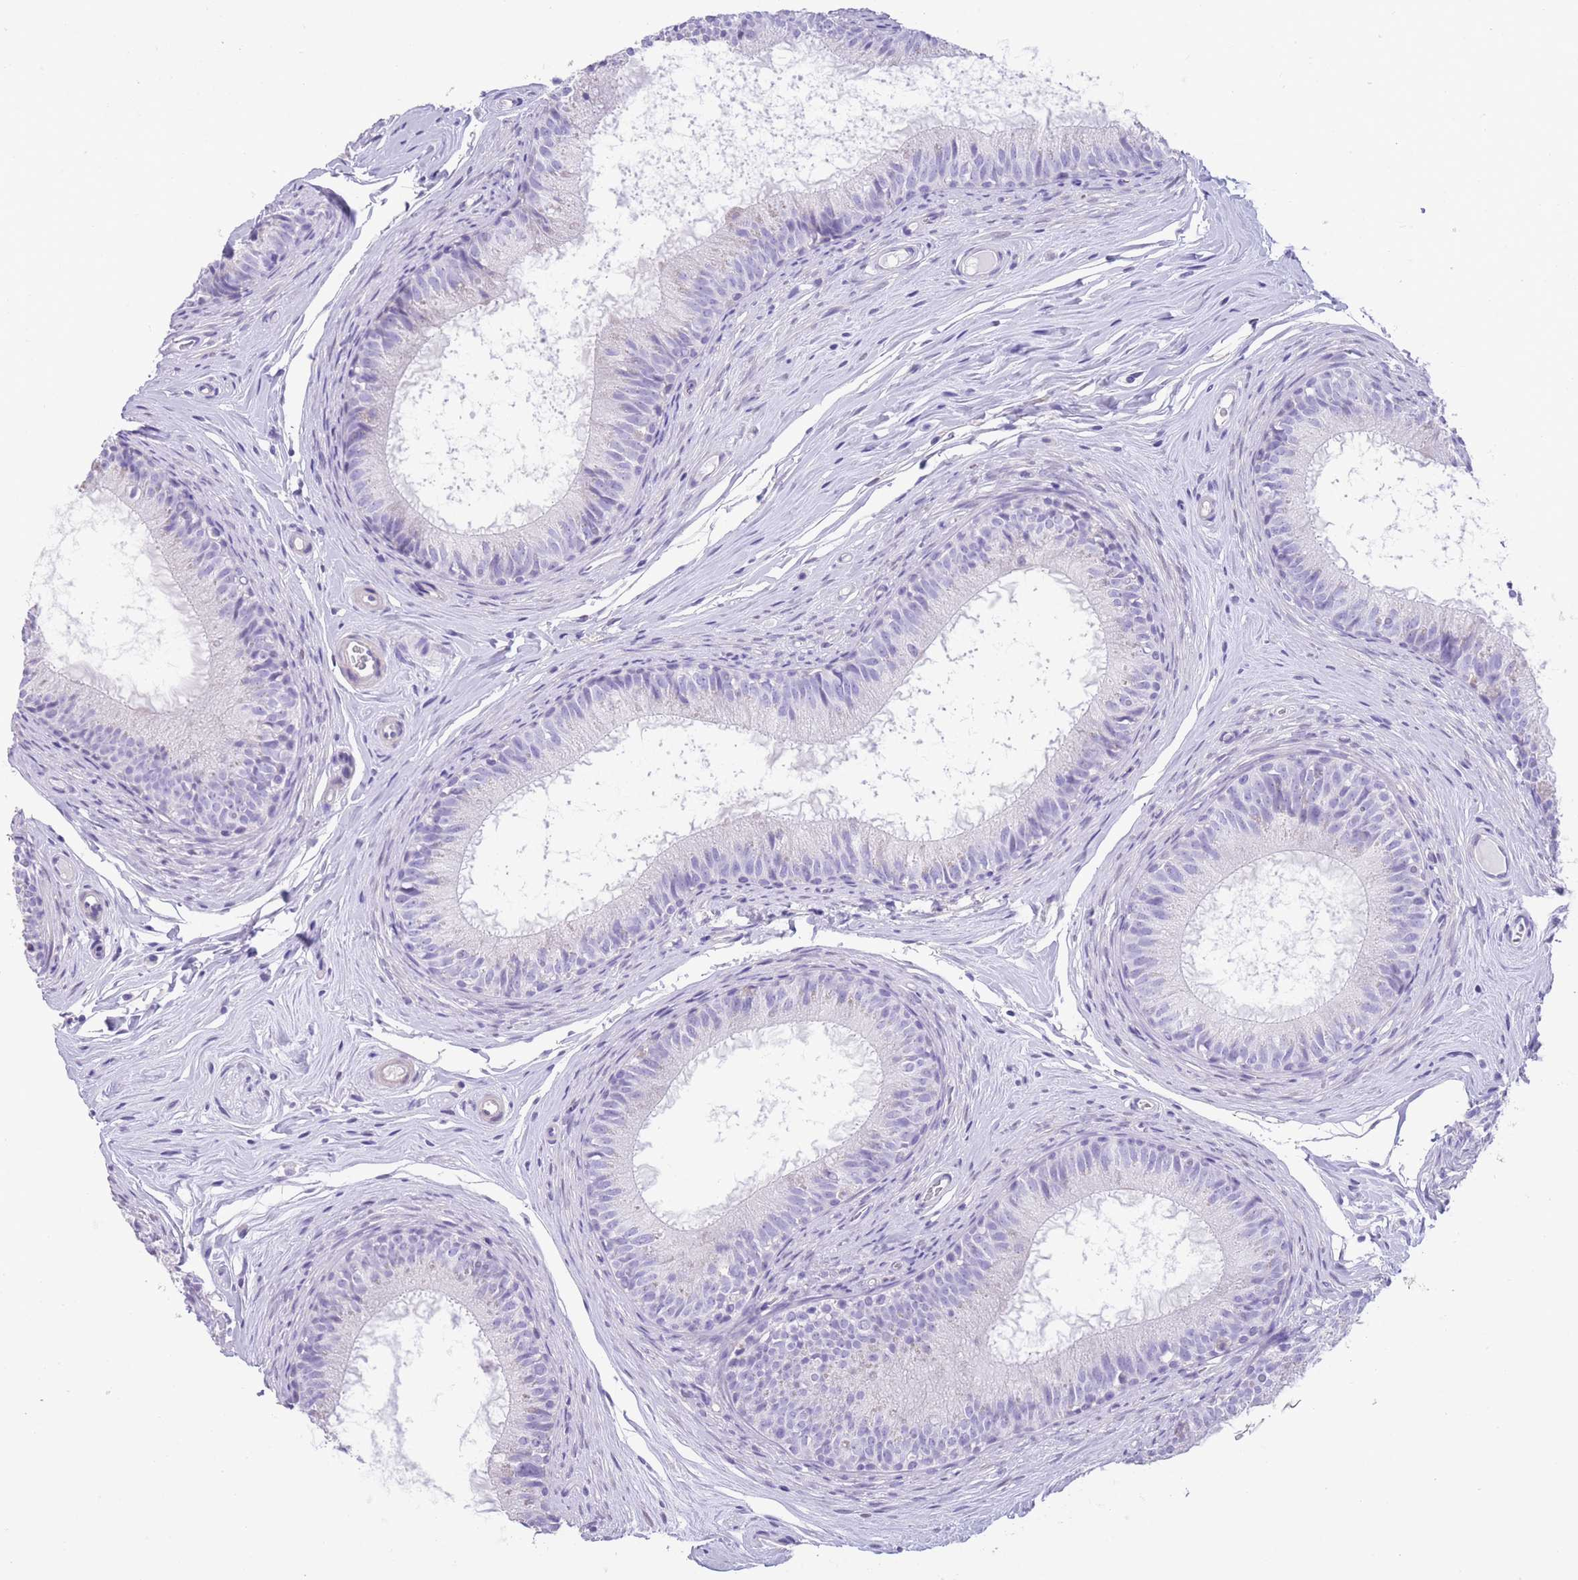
{"staining": {"intensity": "negative", "quantity": "none", "location": "none"}, "tissue": "epididymis", "cell_type": "Glandular cells", "image_type": "normal", "snomed": [{"axis": "morphology", "description": "Normal tissue, NOS"}, {"axis": "topography", "description": "Epididymis"}], "caption": "An immunohistochemistry image of benign epididymis is shown. There is no staining in glandular cells of epididymis.", "gene": "RAI2", "patient": {"sex": "male", "age": 25}}